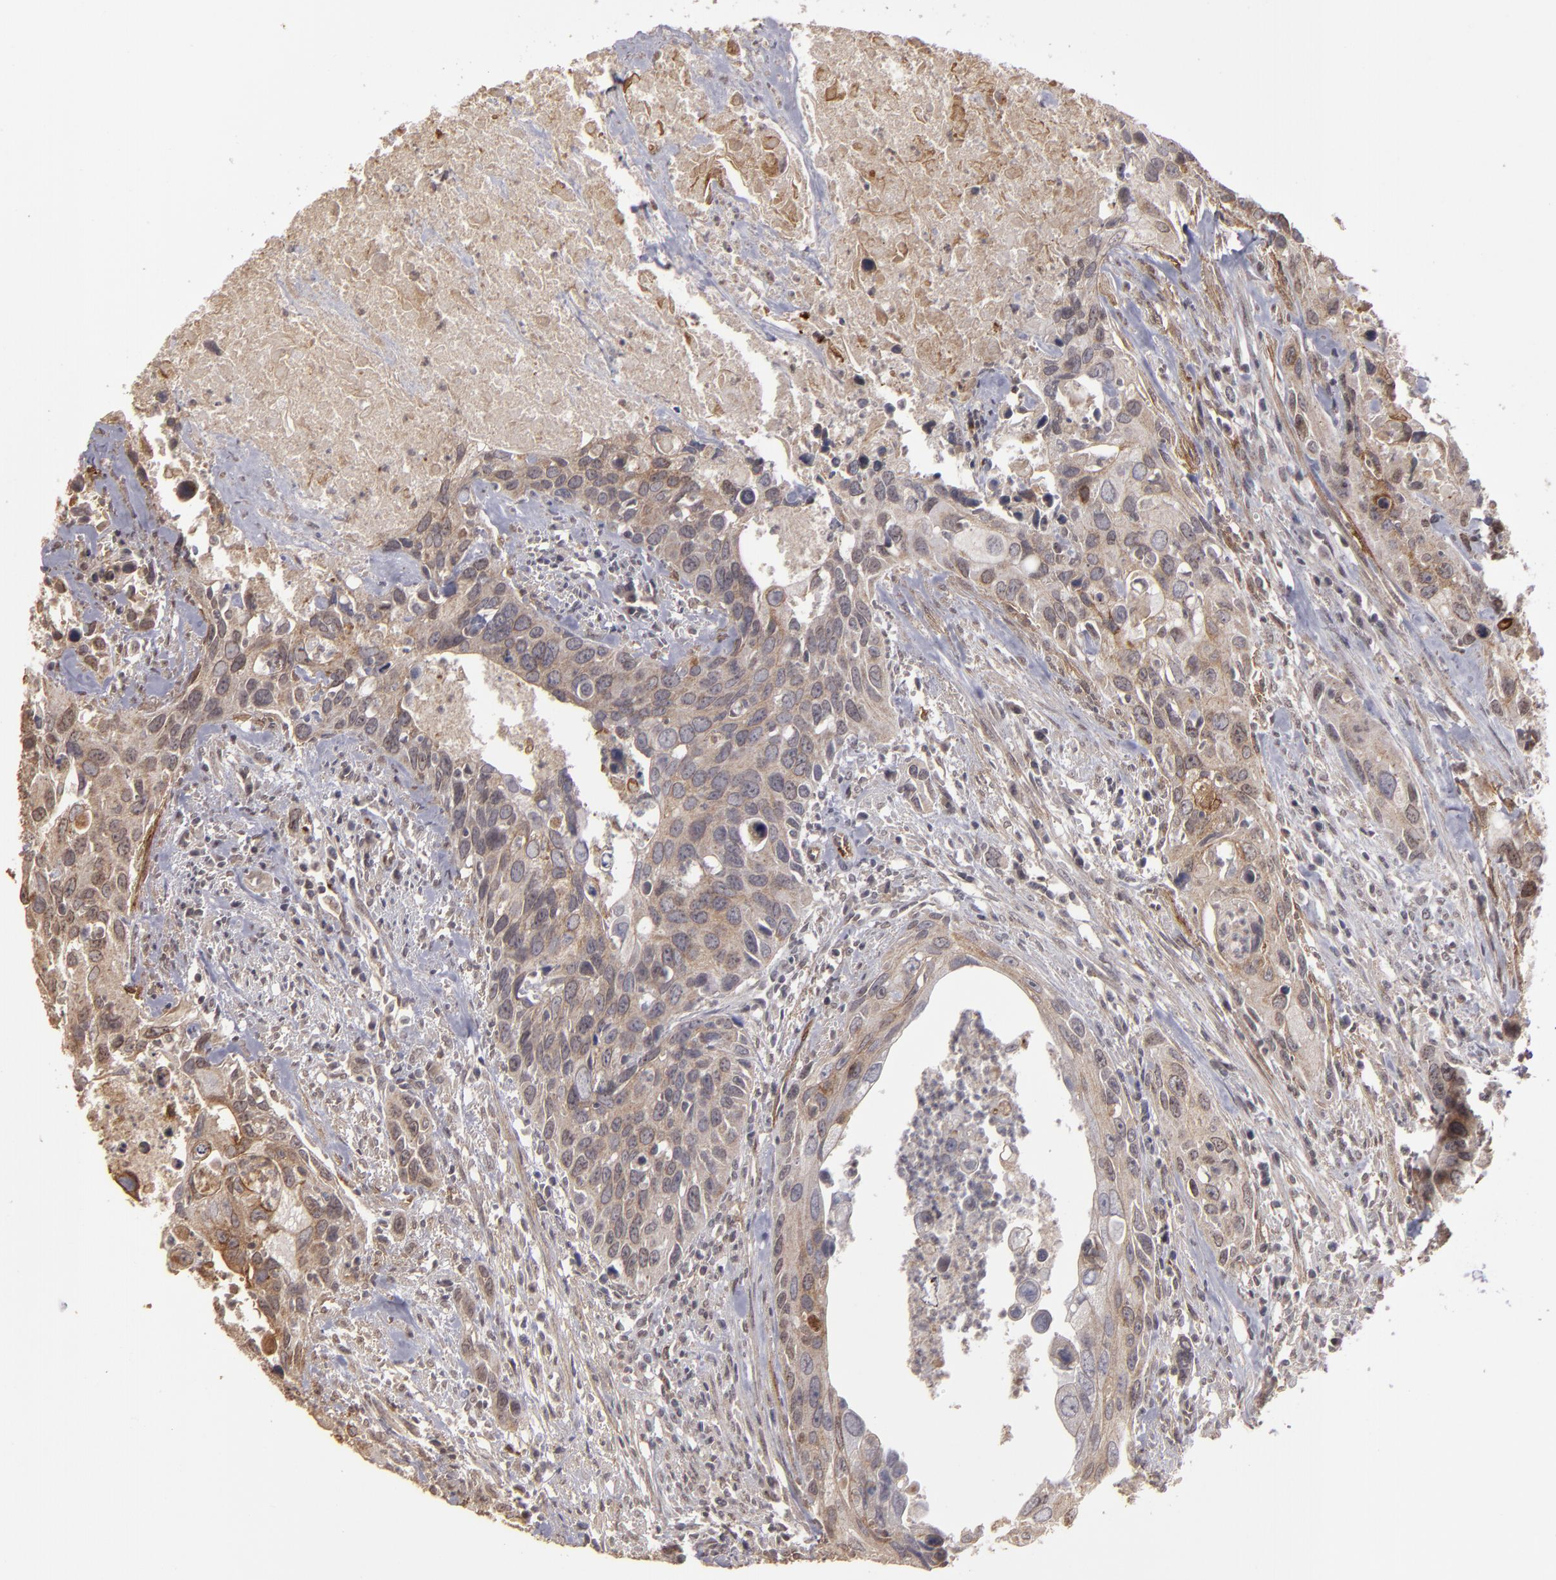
{"staining": {"intensity": "weak", "quantity": ">75%", "location": "cytoplasmic/membranous,nuclear"}, "tissue": "urothelial cancer", "cell_type": "Tumor cells", "image_type": "cancer", "snomed": [{"axis": "morphology", "description": "Urothelial carcinoma, High grade"}, {"axis": "topography", "description": "Urinary bladder"}], "caption": "IHC photomicrograph of human urothelial cancer stained for a protein (brown), which reveals low levels of weak cytoplasmic/membranous and nuclear expression in about >75% of tumor cells.", "gene": "CD55", "patient": {"sex": "male", "age": 71}}